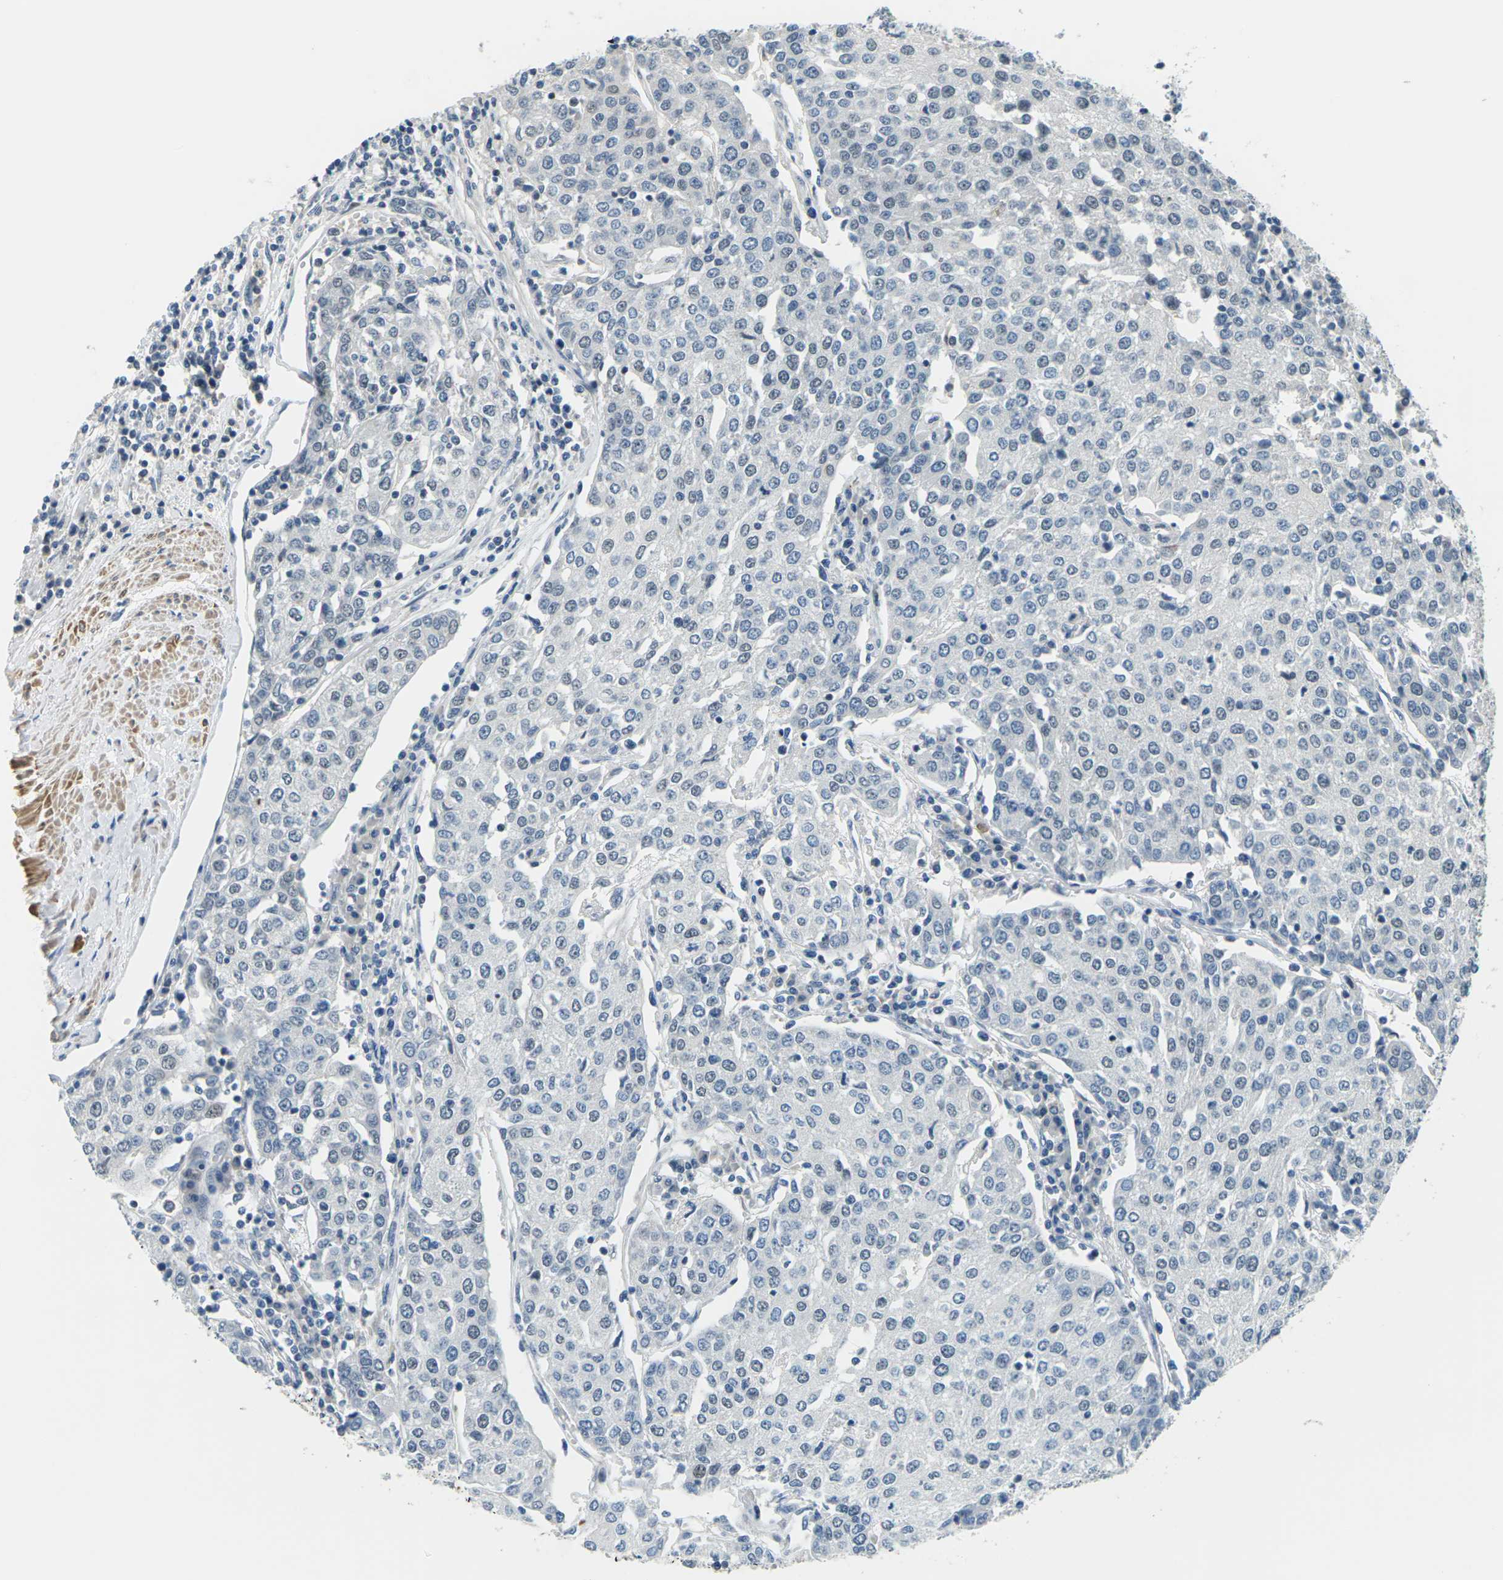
{"staining": {"intensity": "negative", "quantity": "none", "location": "none"}, "tissue": "urothelial cancer", "cell_type": "Tumor cells", "image_type": "cancer", "snomed": [{"axis": "morphology", "description": "Urothelial carcinoma, High grade"}, {"axis": "topography", "description": "Urinary bladder"}], "caption": "Human urothelial cancer stained for a protein using immunohistochemistry reveals no positivity in tumor cells.", "gene": "SLC13A3", "patient": {"sex": "female", "age": 85}}